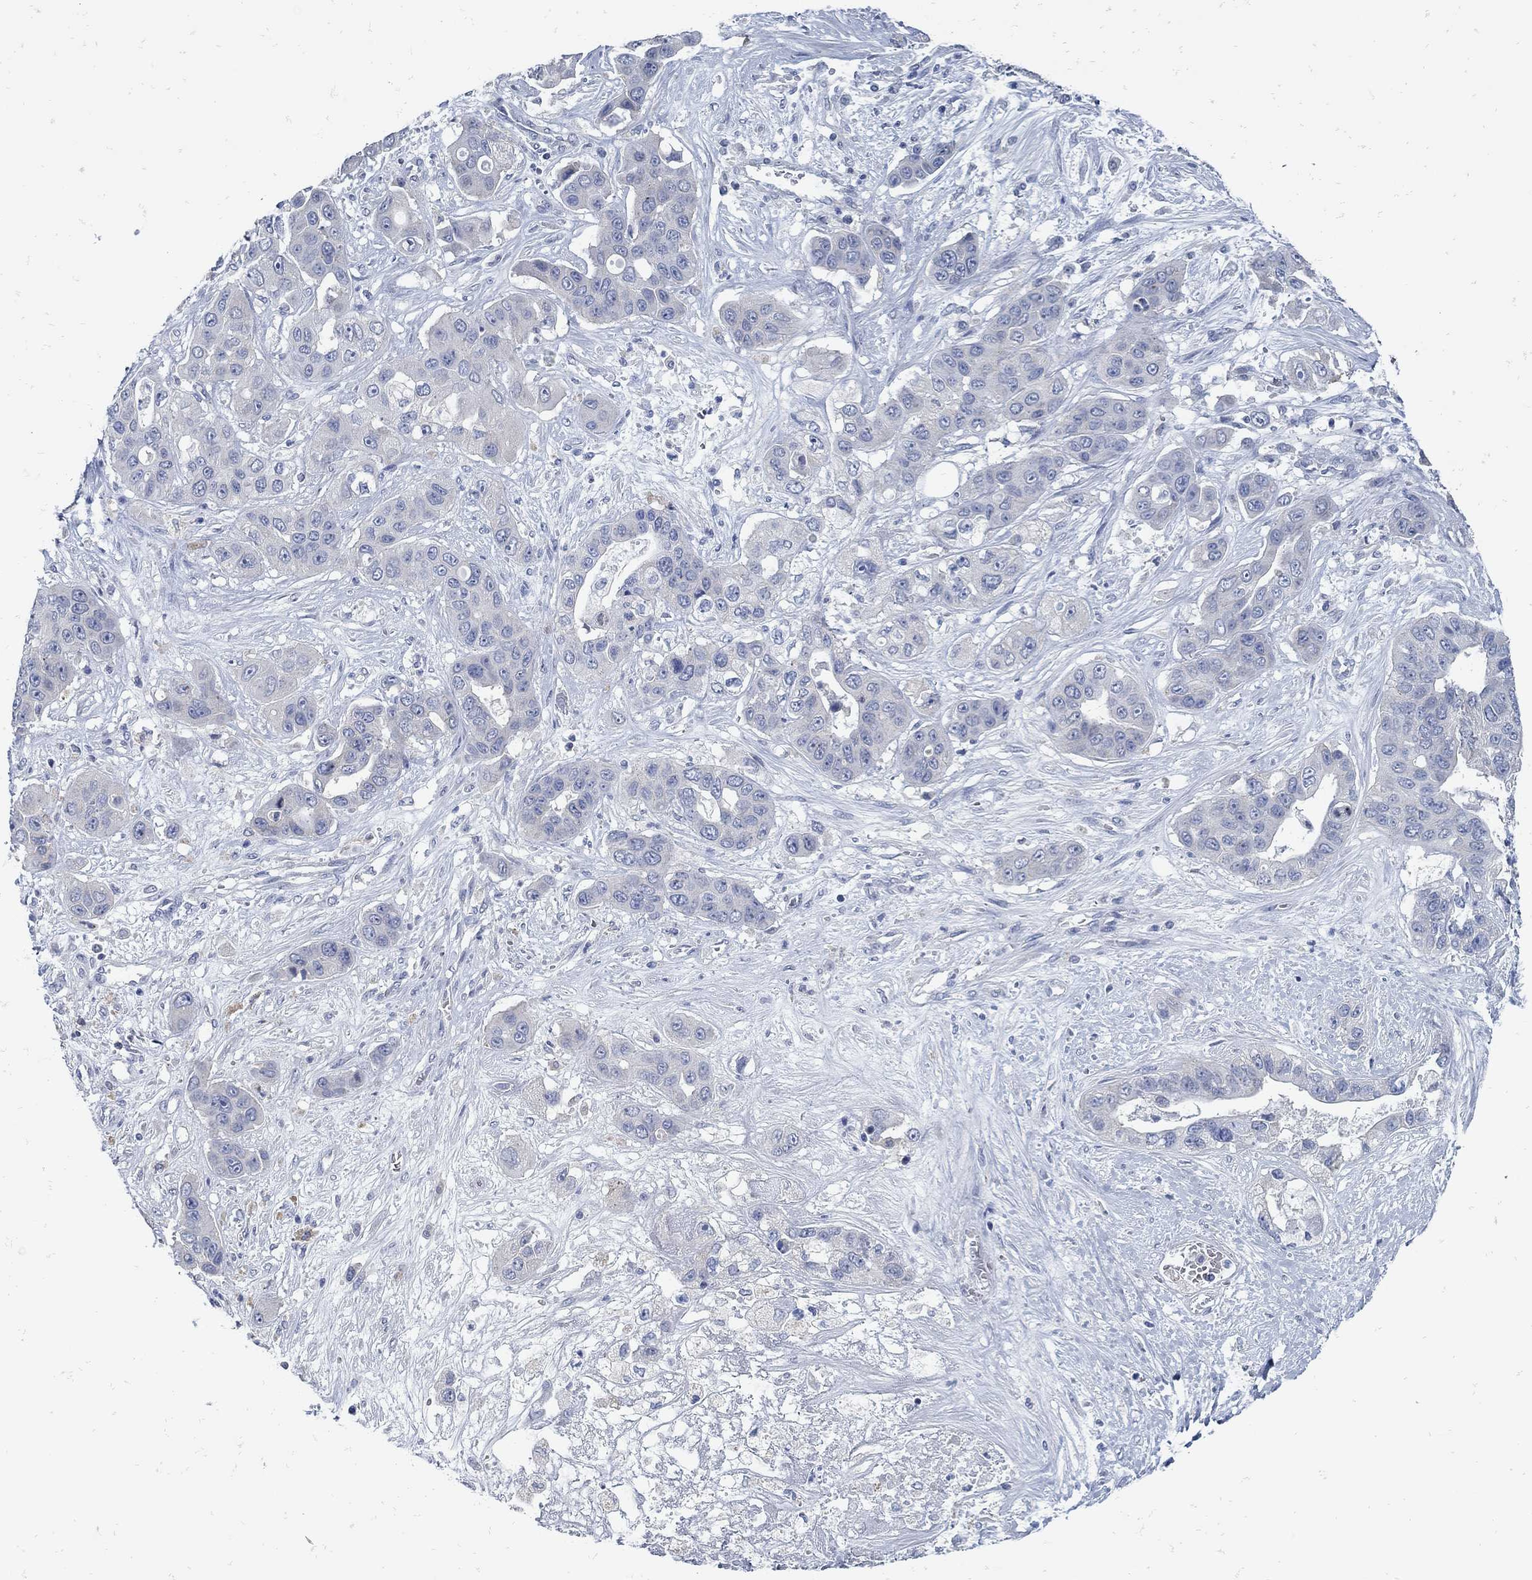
{"staining": {"intensity": "negative", "quantity": "none", "location": "none"}, "tissue": "liver cancer", "cell_type": "Tumor cells", "image_type": "cancer", "snomed": [{"axis": "morphology", "description": "Cholangiocarcinoma"}, {"axis": "topography", "description": "Liver"}], "caption": "The immunohistochemistry (IHC) histopathology image has no significant staining in tumor cells of liver cholangiocarcinoma tissue.", "gene": "ZFAND4", "patient": {"sex": "female", "age": 52}}